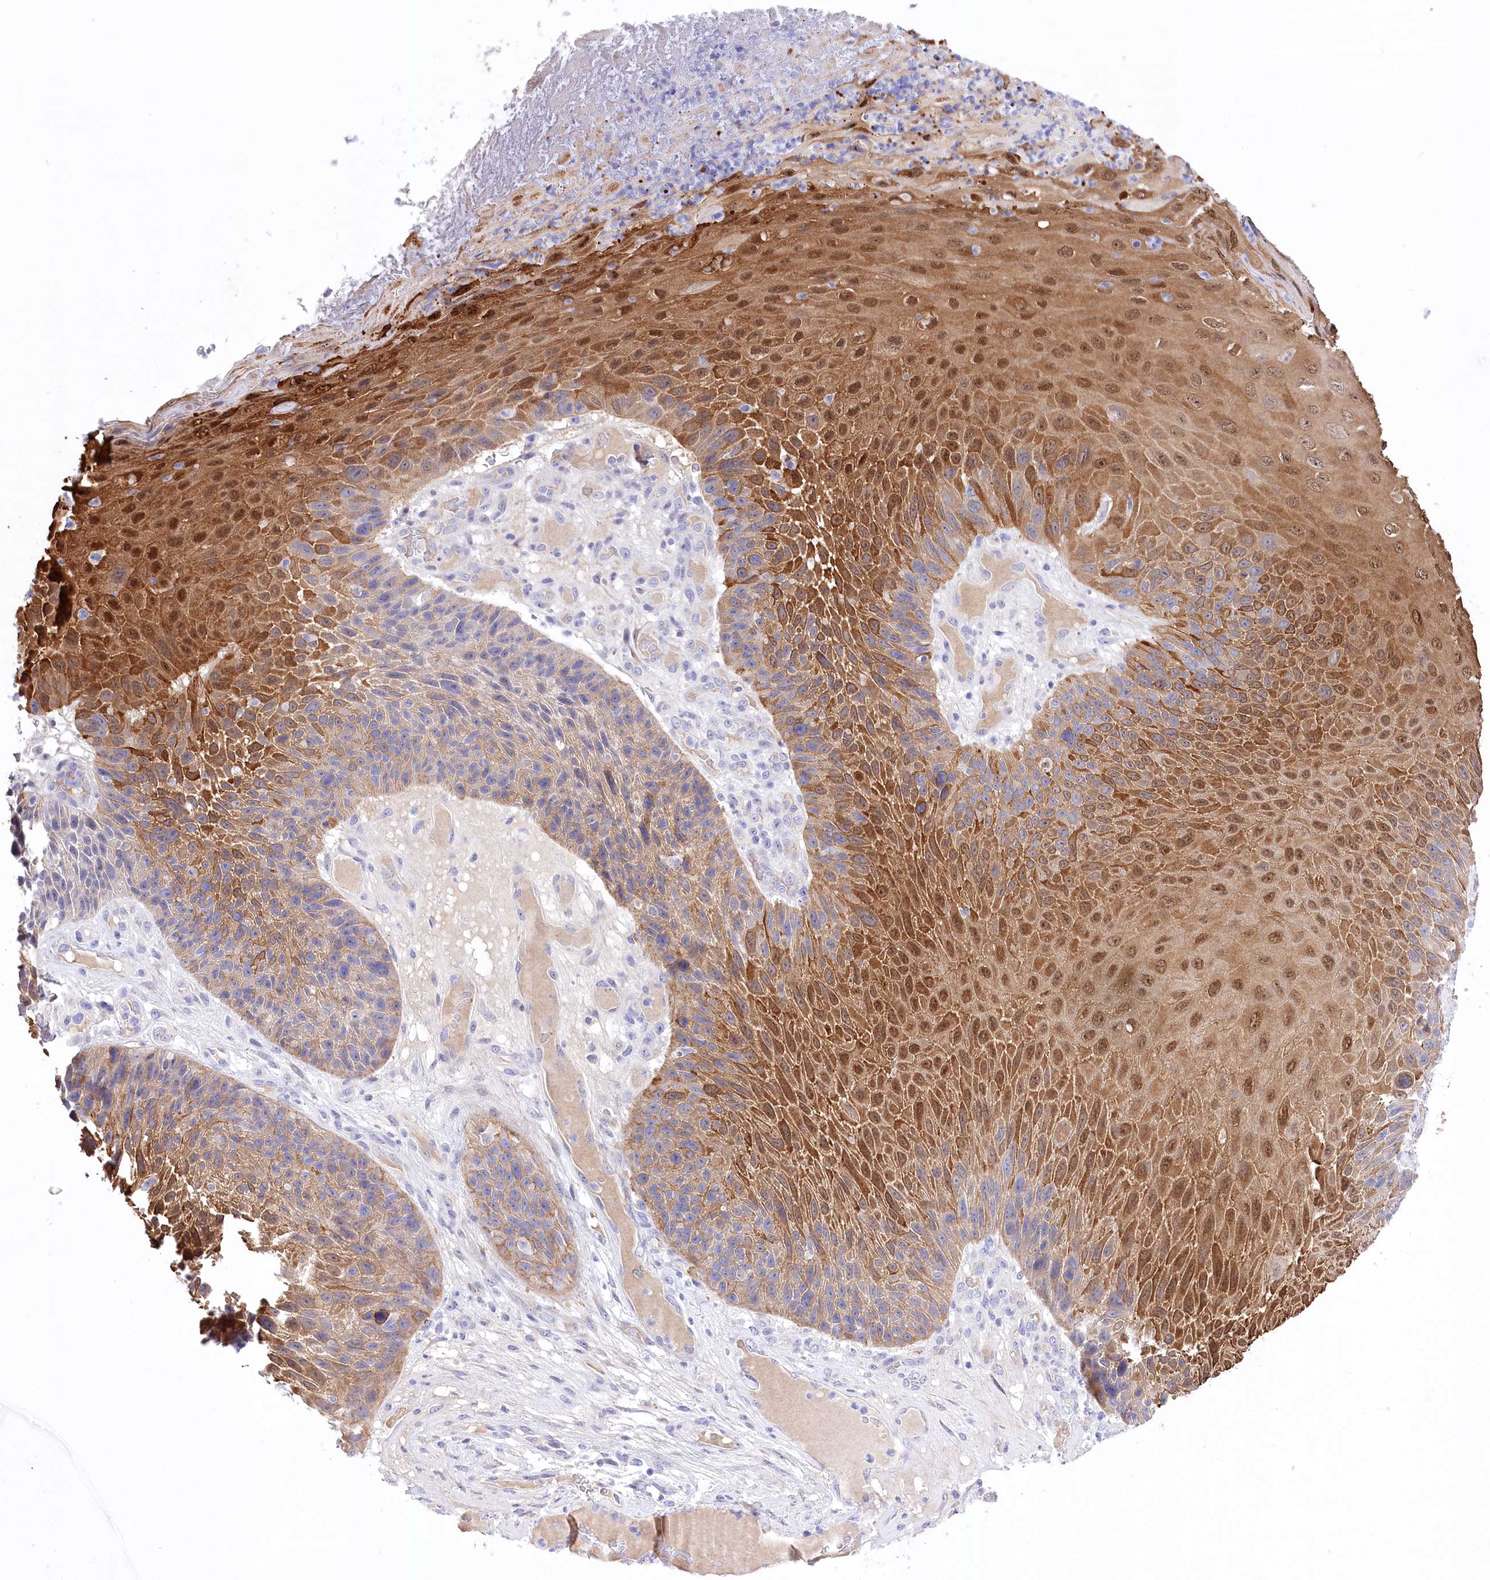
{"staining": {"intensity": "moderate", "quantity": "25%-75%", "location": "cytoplasmic/membranous,nuclear"}, "tissue": "skin cancer", "cell_type": "Tumor cells", "image_type": "cancer", "snomed": [{"axis": "morphology", "description": "Squamous cell carcinoma, NOS"}, {"axis": "topography", "description": "Skin"}], "caption": "Protein staining of skin cancer (squamous cell carcinoma) tissue exhibits moderate cytoplasmic/membranous and nuclear expression in approximately 25%-75% of tumor cells.", "gene": "CEP164", "patient": {"sex": "female", "age": 88}}